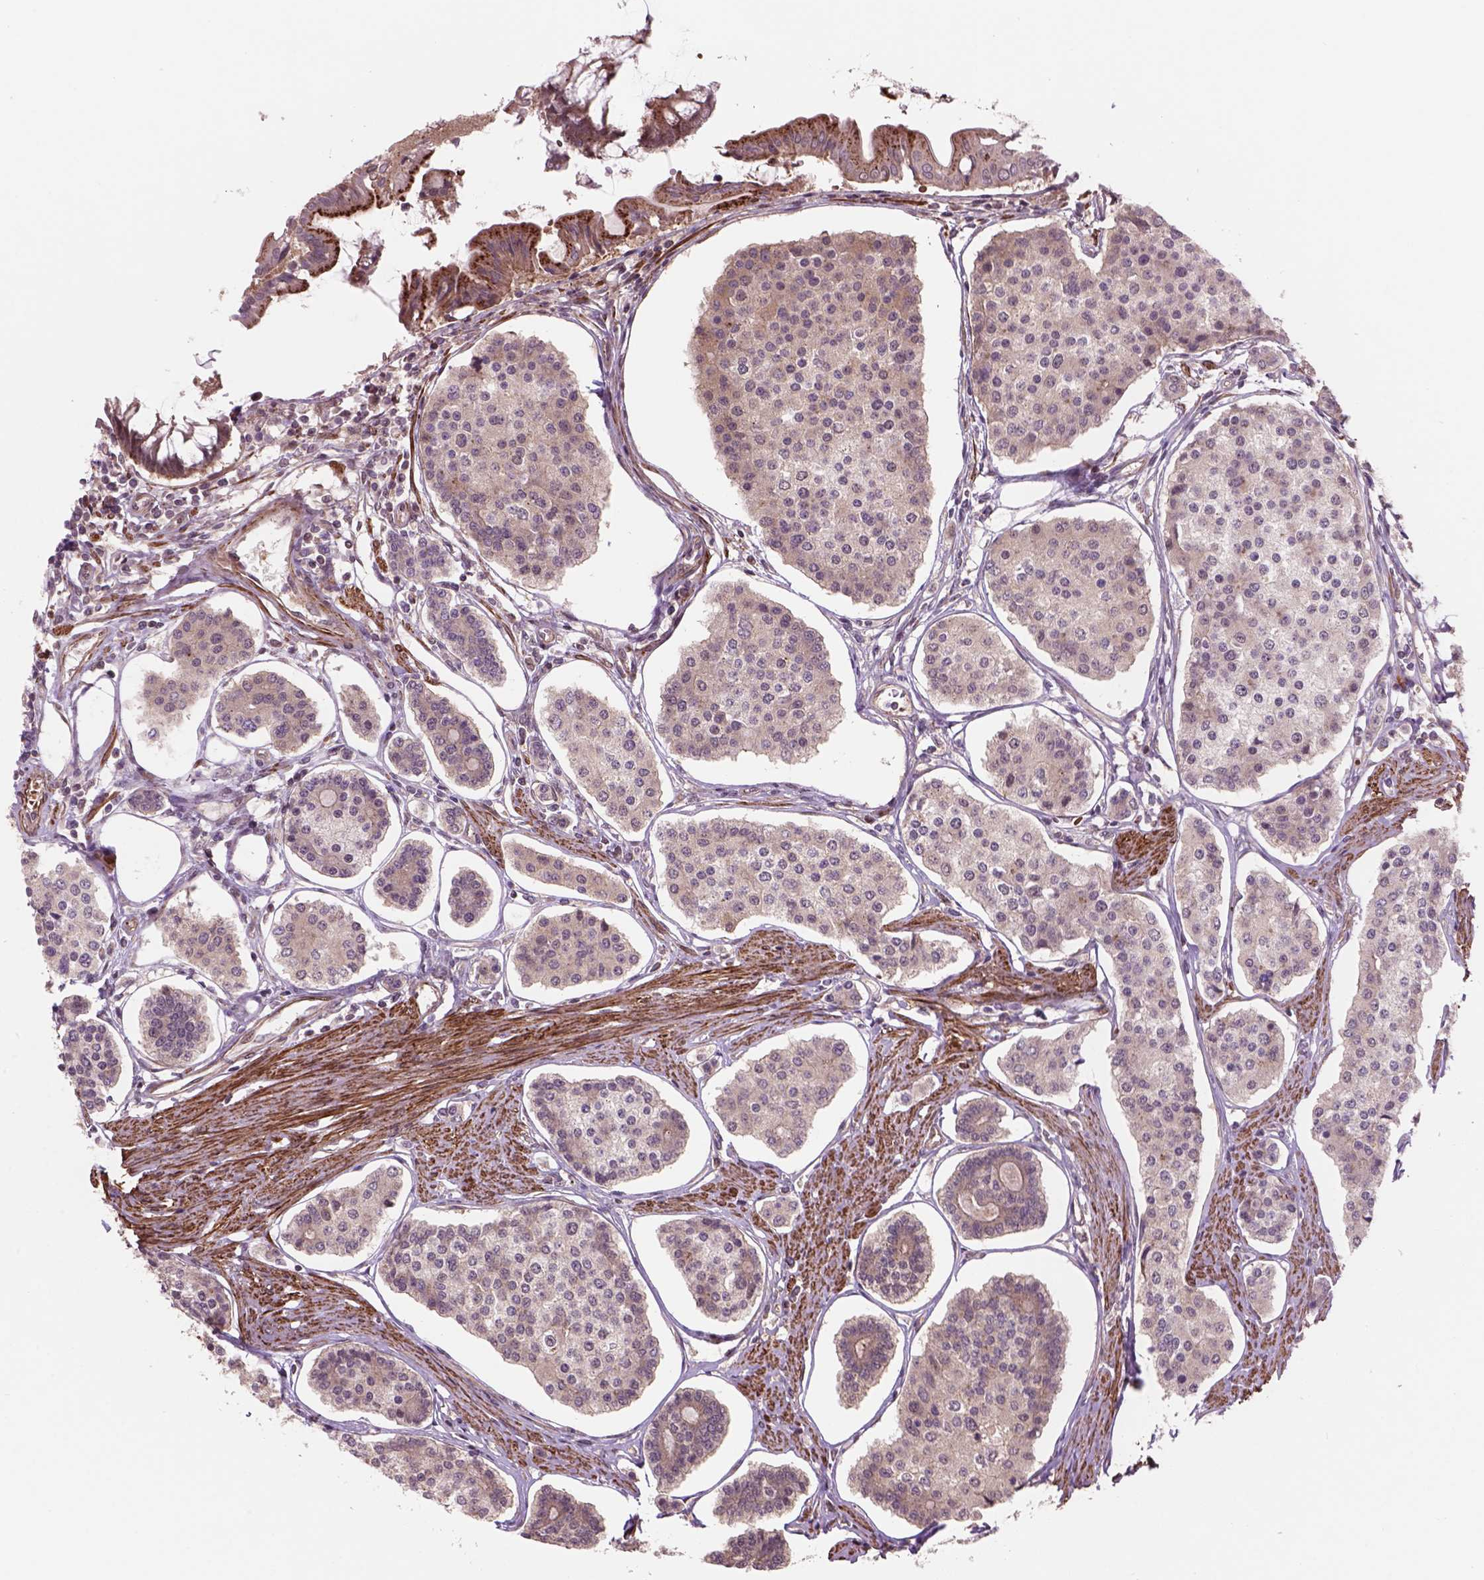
{"staining": {"intensity": "weak", "quantity": ">75%", "location": "cytoplasmic/membranous,nuclear"}, "tissue": "carcinoid", "cell_type": "Tumor cells", "image_type": "cancer", "snomed": [{"axis": "morphology", "description": "Carcinoid, malignant, NOS"}, {"axis": "topography", "description": "Small intestine"}], "caption": "Brown immunohistochemical staining in carcinoid (malignant) shows weak cytoplasmic/membranous and nuclear staining in about >75% of tumor cells.", "gene": "PSMD11", "patient": {"sex": "female", "age": 65}}